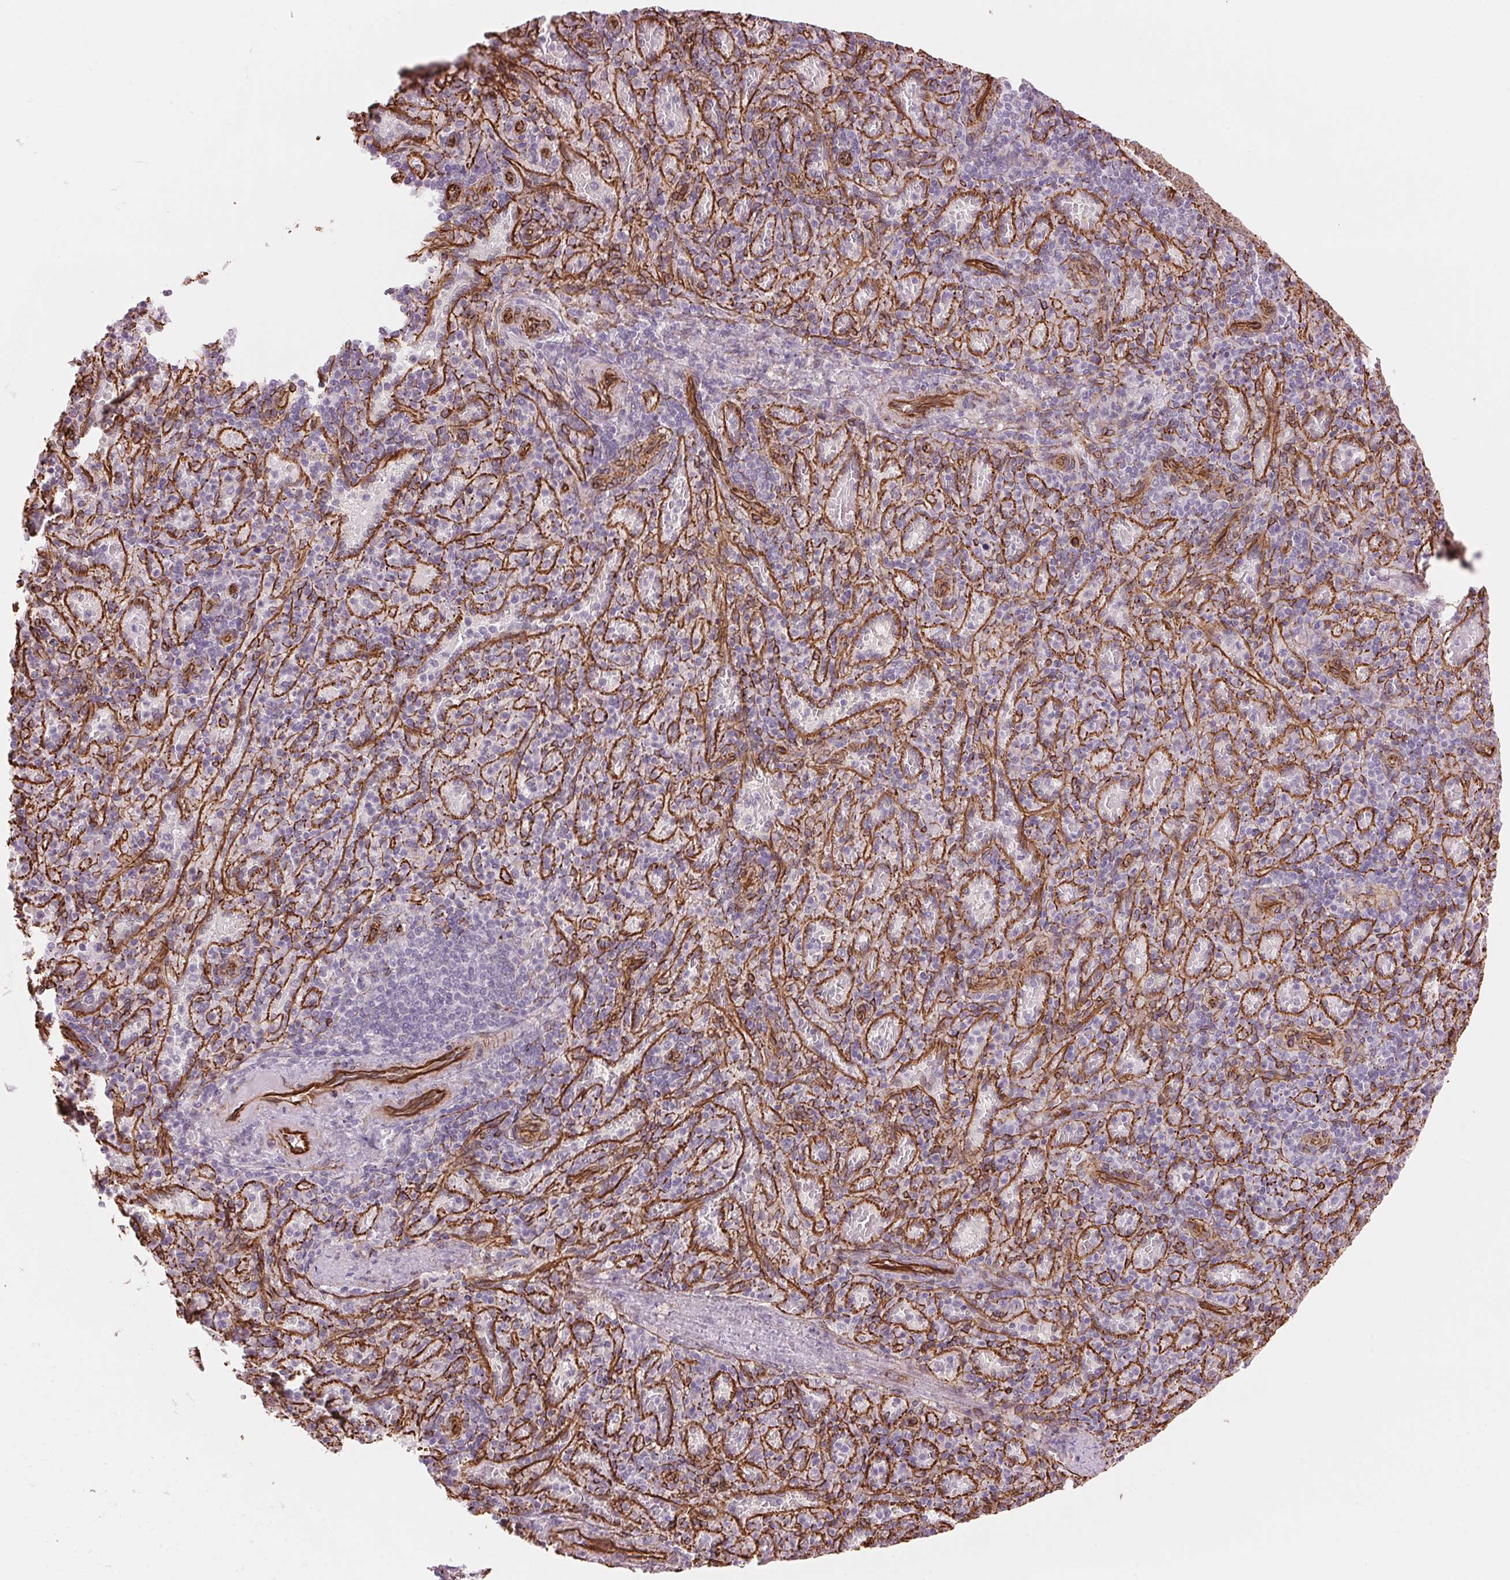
{"staining": {"intensity": "negative", "quantity": "none", "location": "none"}, "tissue": "spleen", "cell_type": "Cells in red pulp", "image_type": "normal", "snomed": [{"axis": "morphology", "description": "Normal tissue, NOS"}, {"axis": "topography", "description": "Spleen"}], "caption": "Immunohistochemistry (IHC) histopathology image of normal spleen: human spleen stained with DAB exhibits no significant protein positivity in cells in red pulp. (DAB IHC with hematoxylin counter stain).", "gene": "CLPS", "patient": {"sex": "female", "age": 74}}